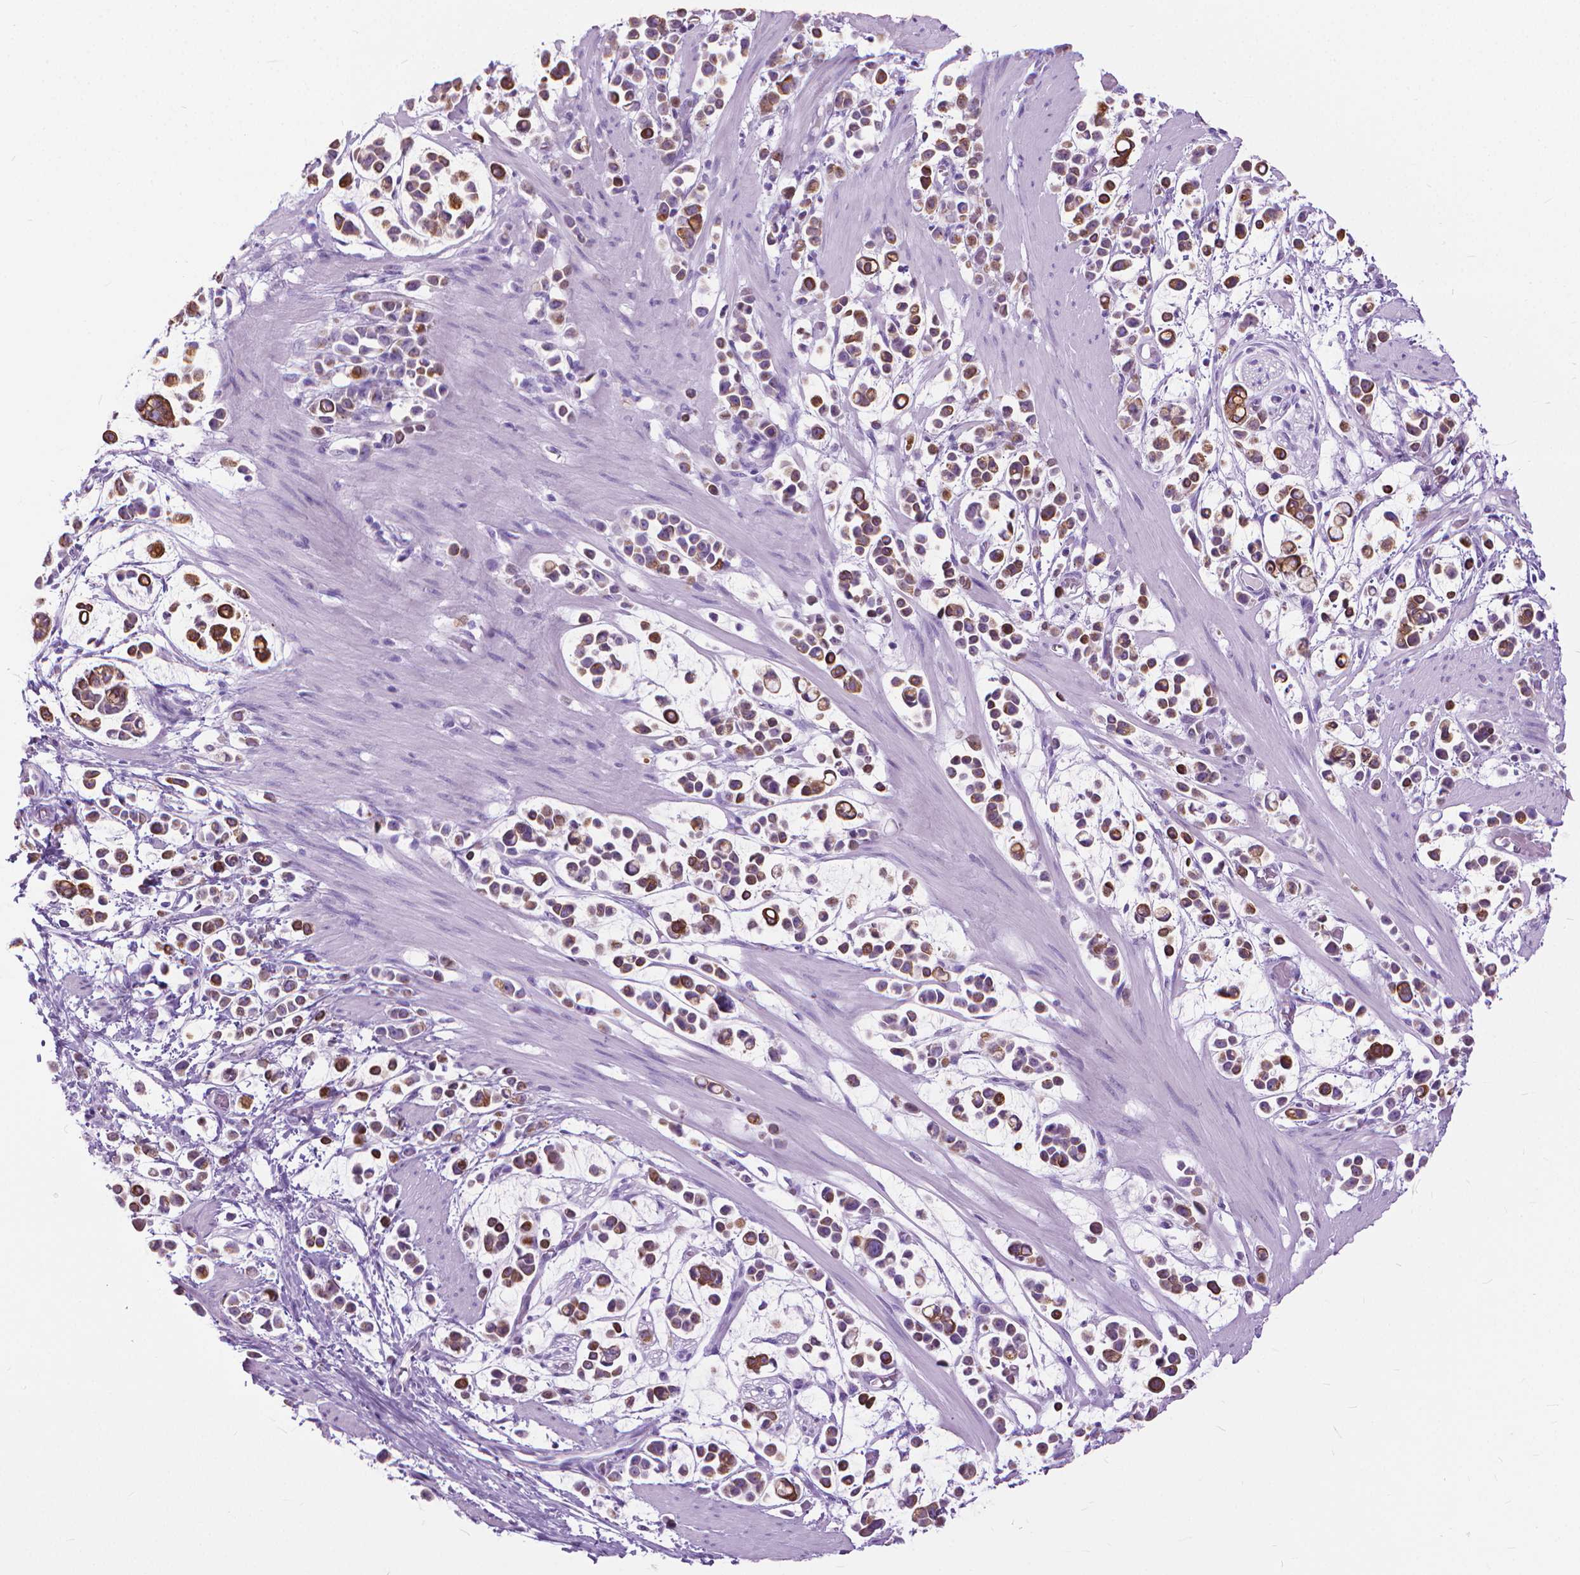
{"staining": {"intensity": "strong", "quantity": ">75%", "location": "cytoplasmic/membranous"}, "tissue": "stomach cancer", "cell_type": "Tumor cells", "image_type": "cancer", "snomed": [{"axis": "morphology", "description": "Adenocarcinoma, NOS"}, {"axis": "topography", "description": "Stomach"}], "caption": "Strong cytoplasmic/membranous staining for a protein is seen in approximately >75% of tumor cells of stomach adenocarcinoma using immunohistochemistry (IHC).", "gene": "HTR2B", "patient": {"sex": "male", "age": 82}}